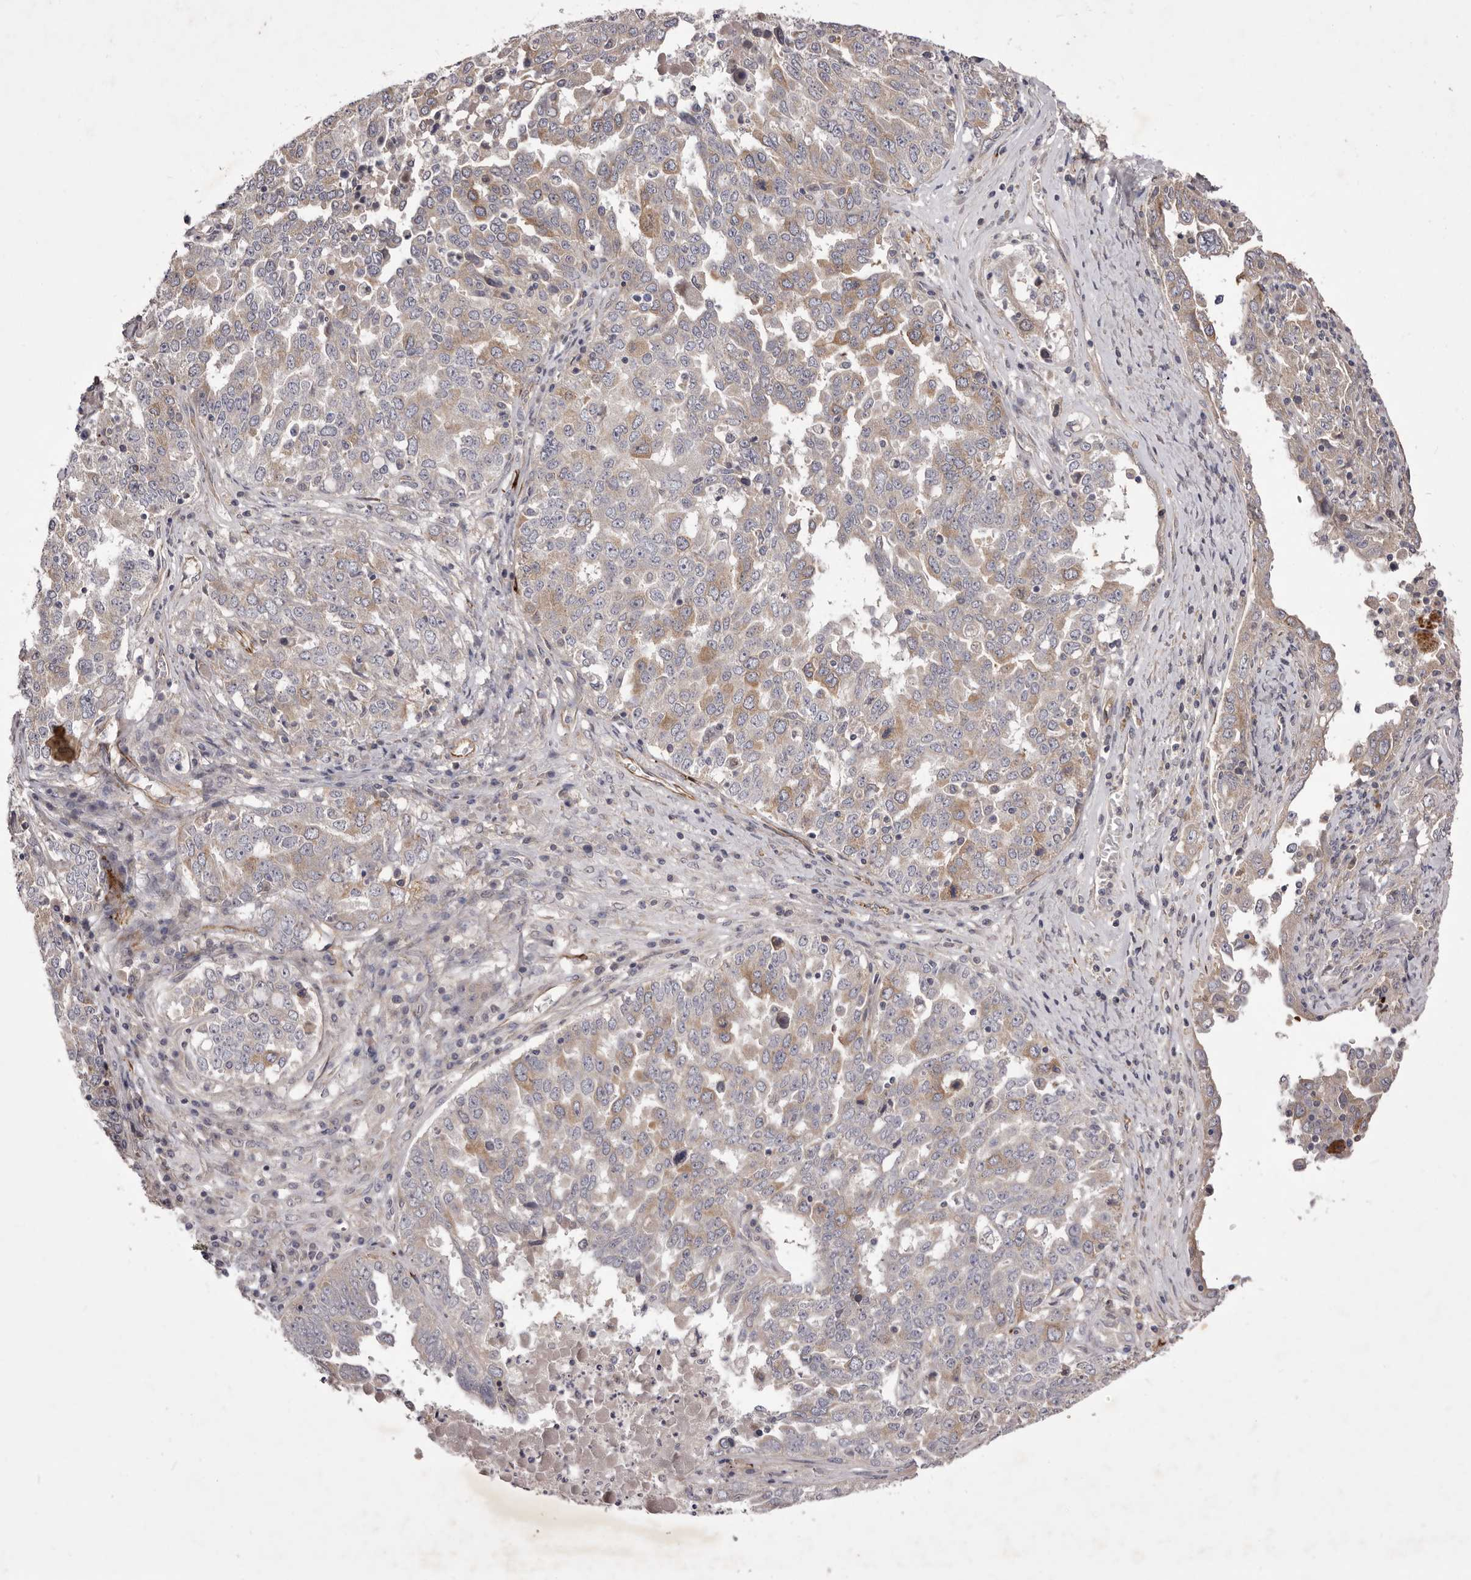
{"staining": {"intensity": "weak", "quantity": "<25%", "location": "cytoplasmic/membranous"}, "tissue": "ovarian cancer", "cell_type": "Tumor cells", "image_type": "cancer", "snomed": [{"axis": "morphology", "description": "Carcinoma, endometroid"}, {"axis": "topography", "description": "Ovary"}], "caption": "Immunohistochemistry (IHC) micrograph of neoplastic tissue: human ovarian cancer stained with DAB (3,3'-diaminobenzidine) demonstrates no significant protein positivity in tumor cells.", "gene": "PNRC1", "patient": {"sex": "female", "age": 62}}